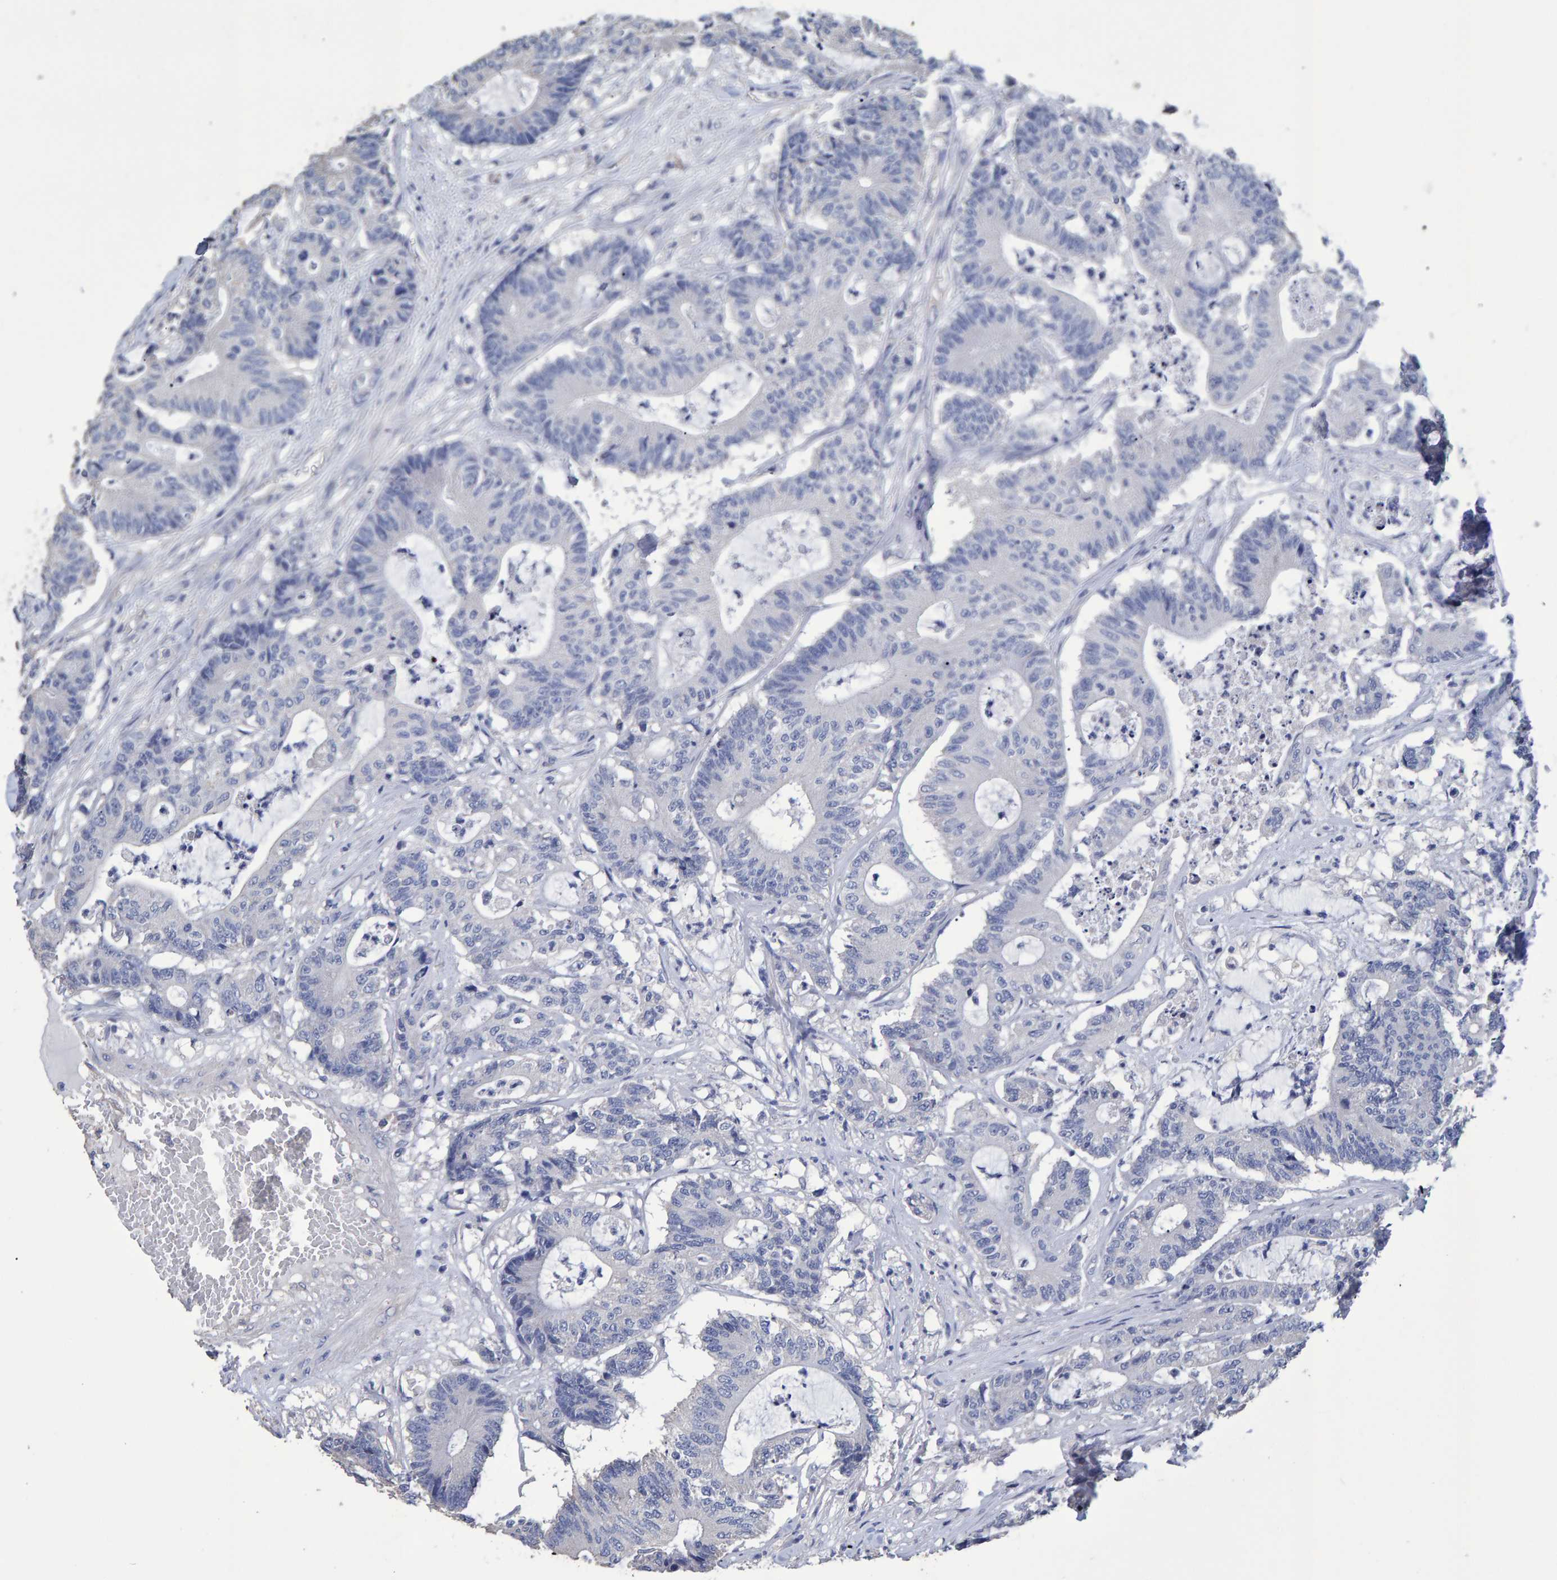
{"staining": {"intensity": "negative", "quantity": "none", "location": "none"}, "tissue": "colorectal cancer", "cell_type": "Tumor cells", "image_type": "cancer", "snomed": [{"axis": "morphology", "description": "Adenocarcinoma, NOS"}, {"axis": "topography", "description": "Colon"}], "caption": "Colorectal cancer (adenocarcinoma) stained for a protein using IHC exhibits no staining tumor cells.", "gene": "HEMGN", "patient": {"sex": "female", "age": 84}}